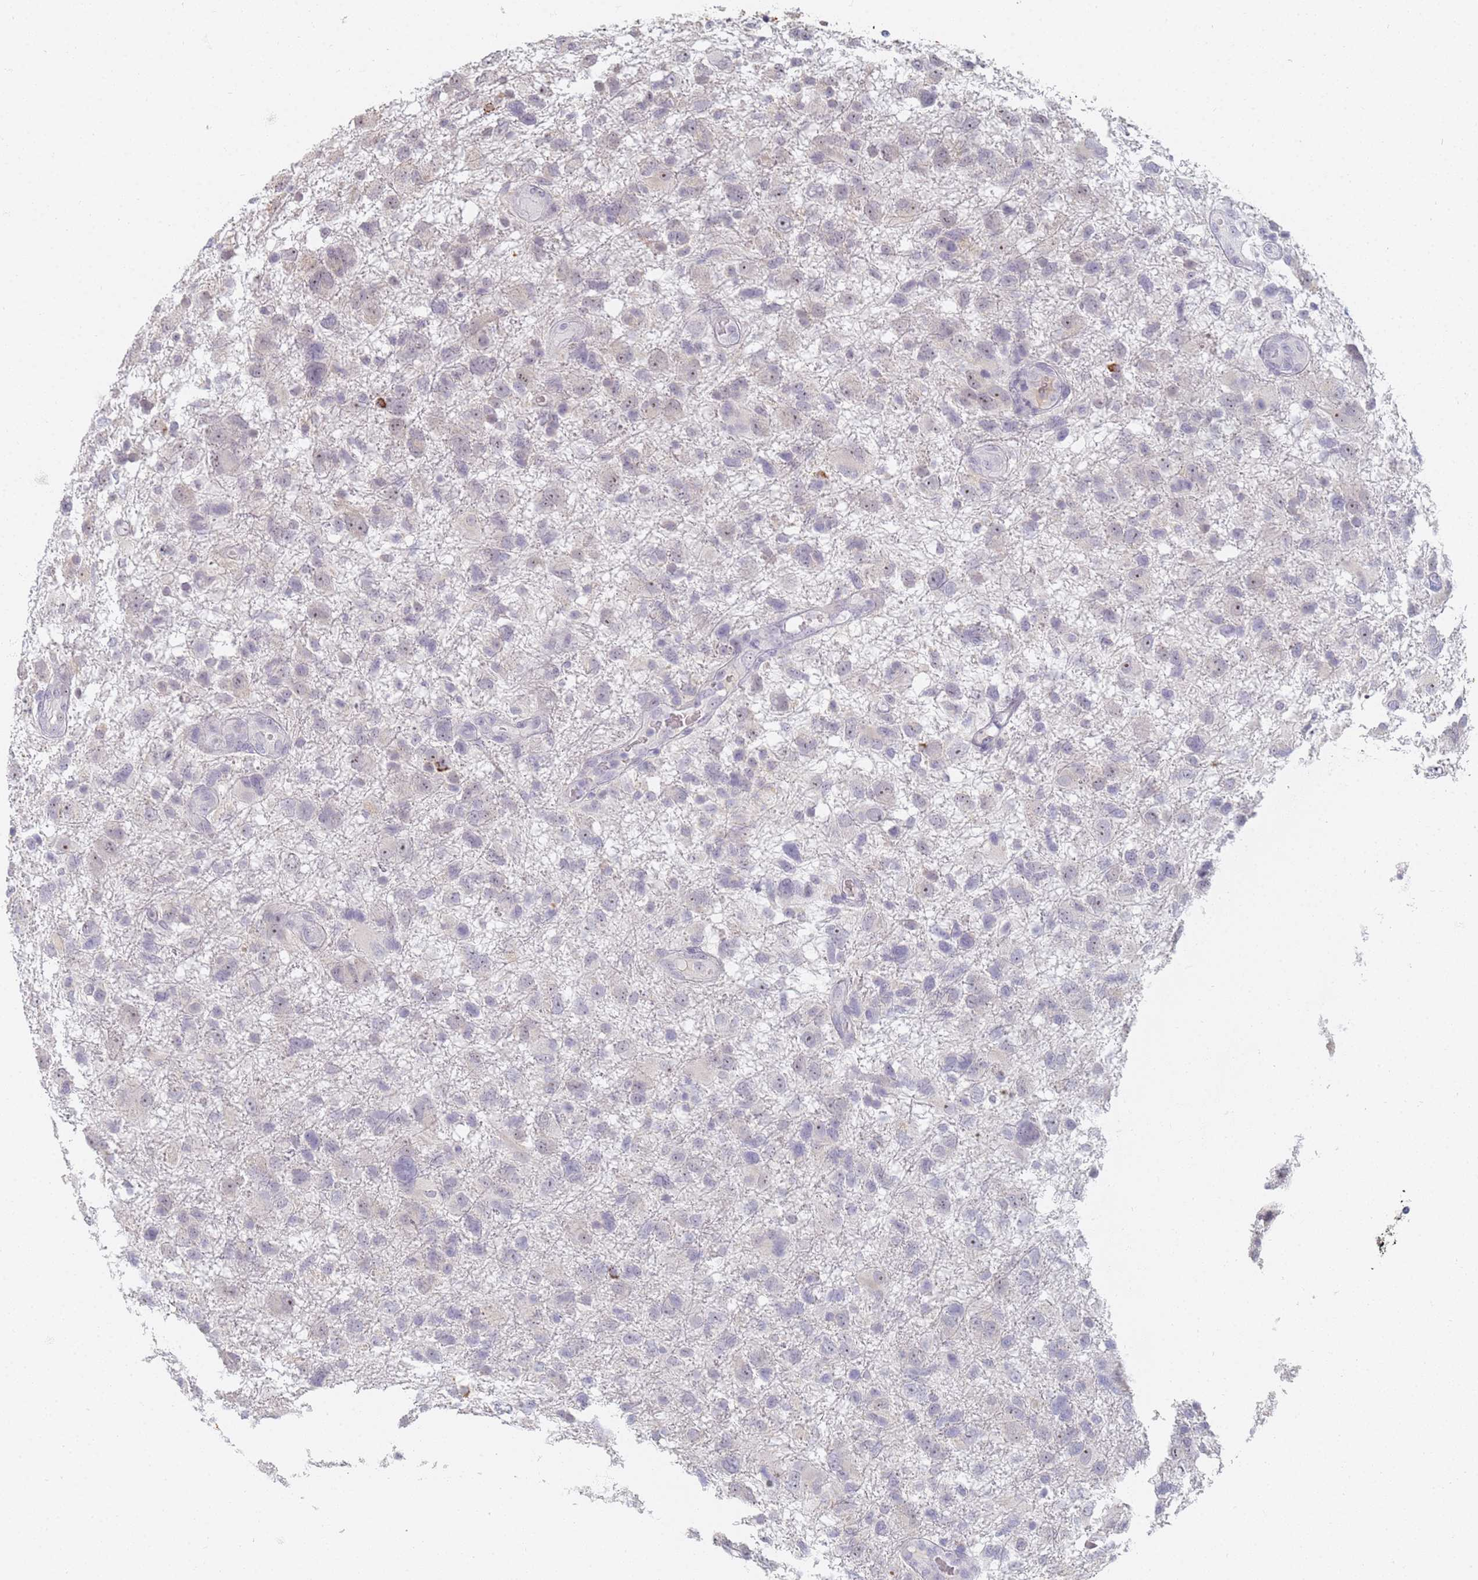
{"staining": {"intensity": "weak", "quantity": "<25%", "location": "nuclear"}, "tissue": "glioma", "cell_type": "Tumor cells", "image_type": "cancer", "snomed": [{"axis": "morphology", "description": "Glioma, malignant, High grade"}, {"axis": "topography", "description": "Brain"}], "caption": "Malignant high-grade glioma was stained to show a protein in brown. There is no significant staining in tumor cells.", "gene": "SLC38A9", "patient": {"sex": "male", "age": 61}}